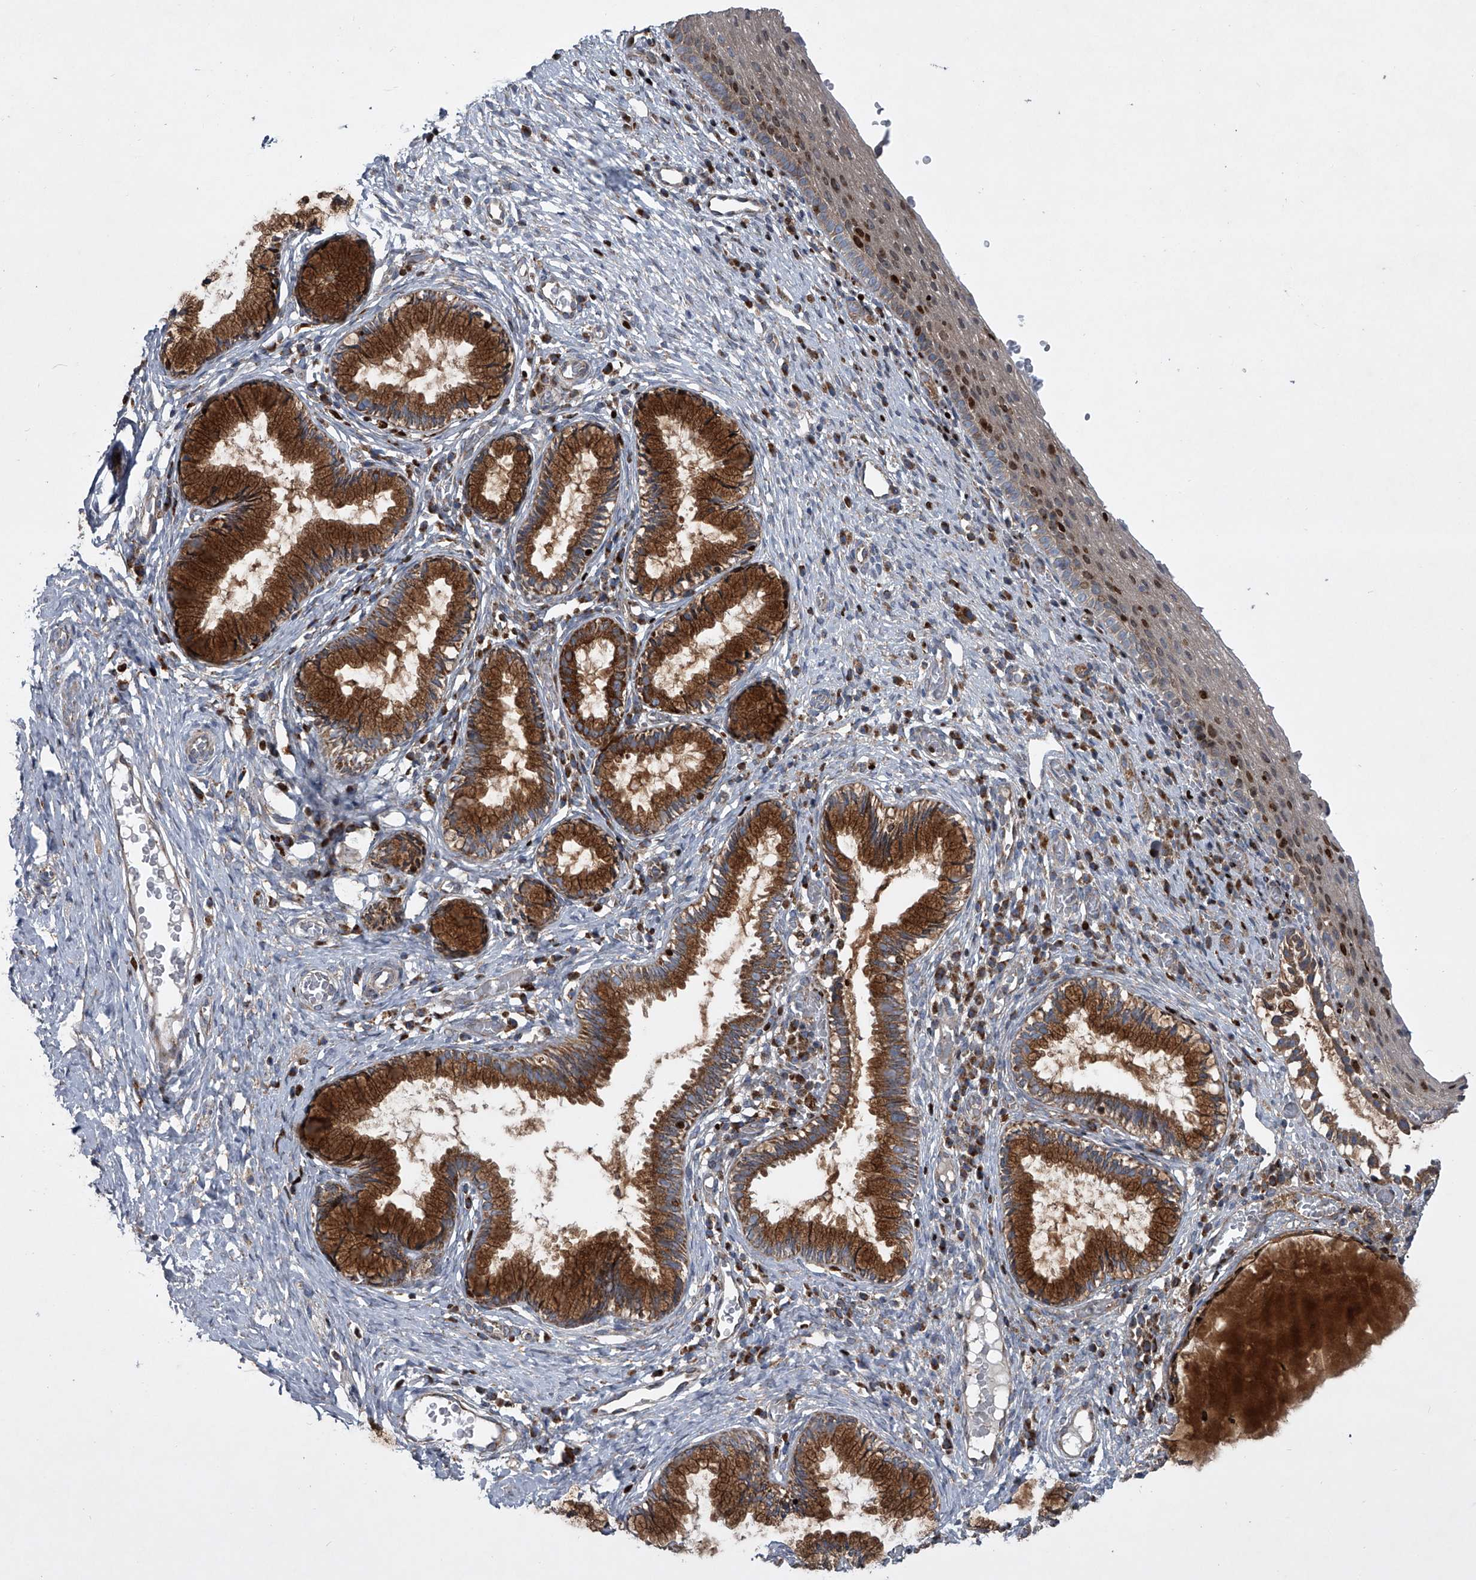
{"staining": {"intensity": "strong", "quantity": ">75%", "location": "cytoplasmic/membranous"}, "tissue": "cervix", "cell_type": "Glandular cells", "image_type": "normal", "snomed": [{"axis": "morphology", "description": "Normal tissue, NOS"}, {"axis": "topography", "description": "Cervix"}], "caption": "An image of human cervix stained for a protein demonstrates strong cytoplasmic/membranous brown staining in glandular cells. (DAB (3,3'-diaminobenzidine) = brown stain, brightfield microscopy at high magnification).", "gene": "STRADA", "patient": {"sex": "female", "age": 27}}